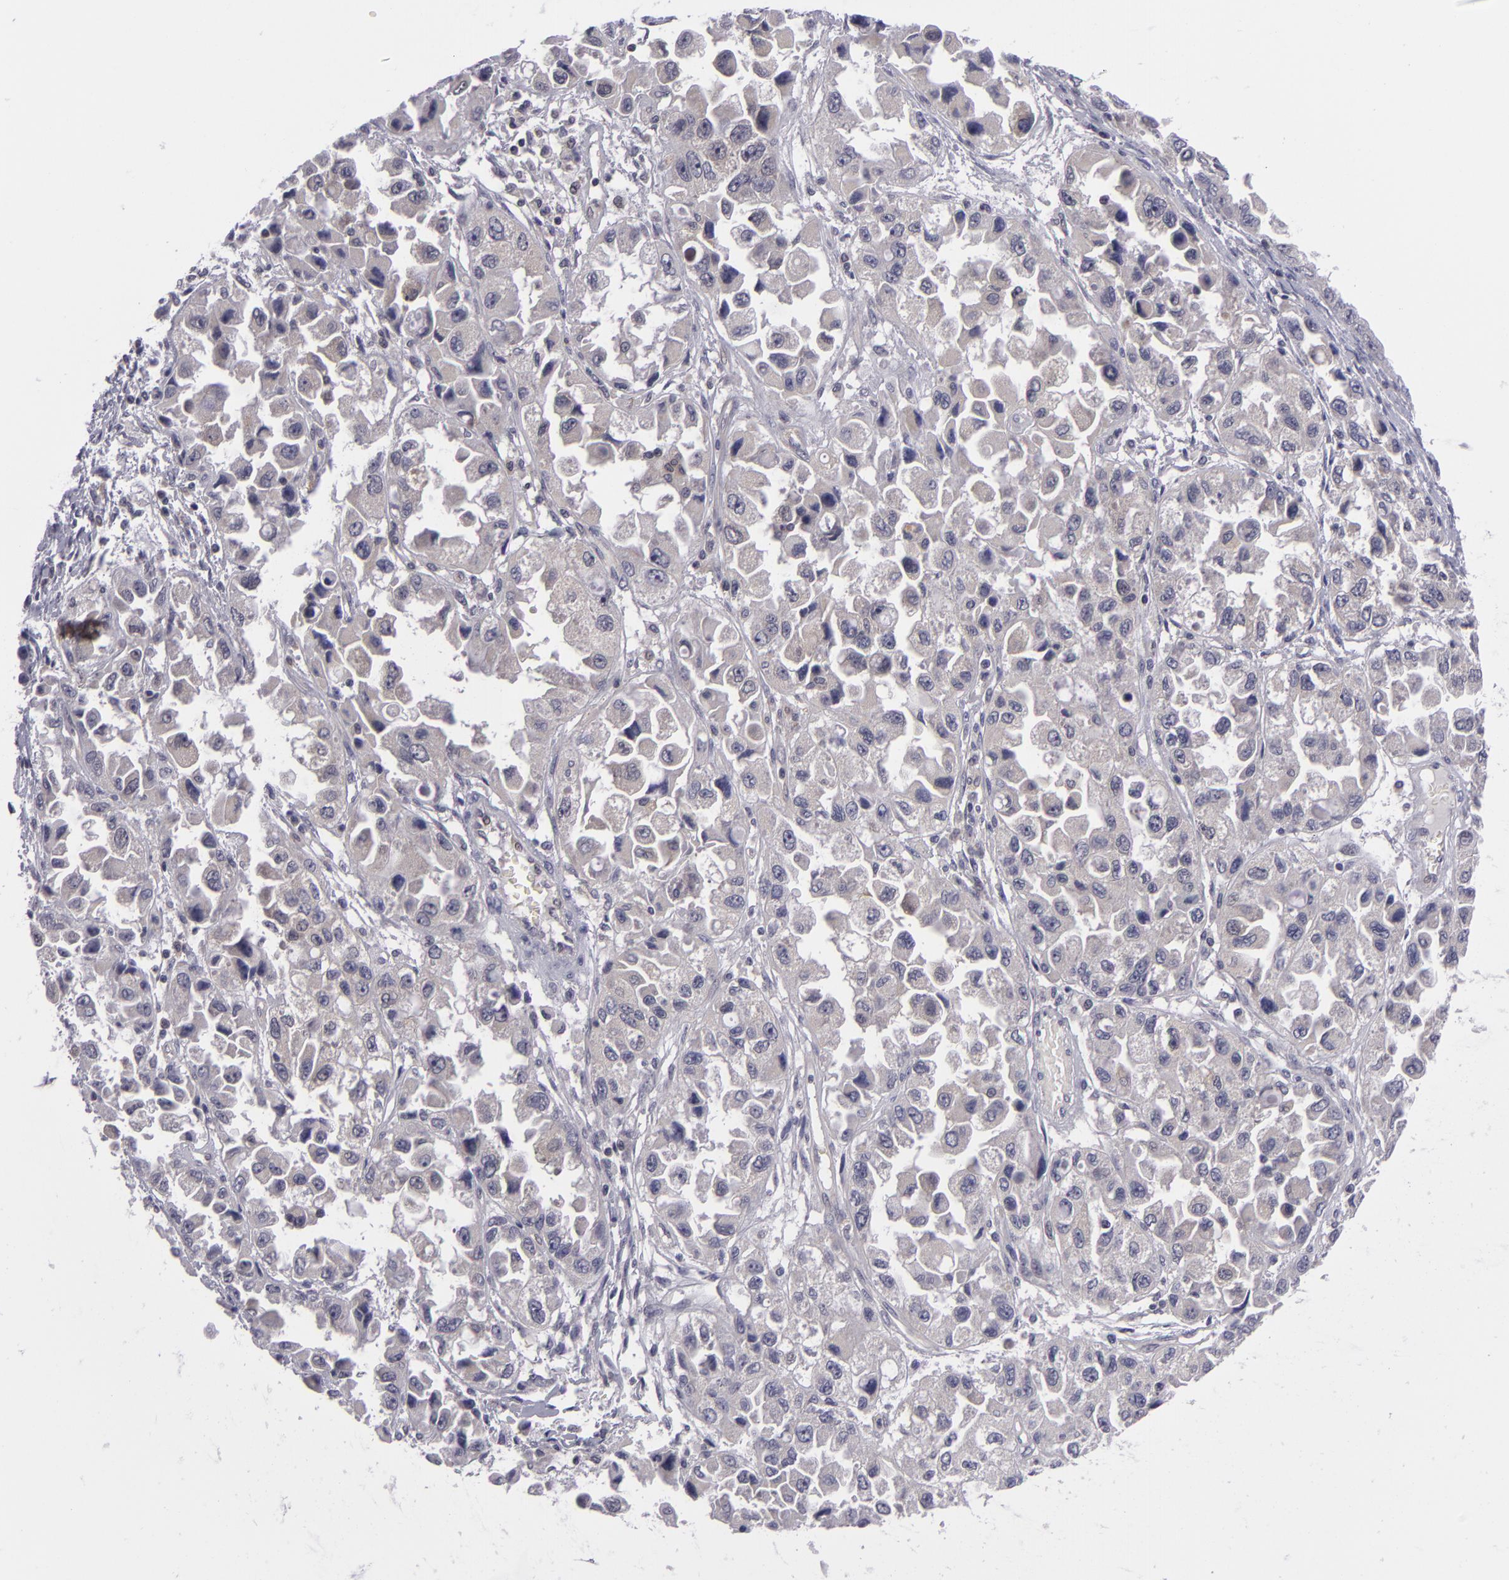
{"staining": {"intensity": "weak", "quantity": "<25%", "location": "cytoplasmic/membranous"}, "tissue": "ovarian cancer", "cell_type": "Tumor cells", "image_type": "cancer", "snomed": [{"axis": "morphology", "description": "Cystadenocarcinoma, serous, NOS"}, {"axis": "topography", "description": "Ovary"}], "caption": "This is an IHC micrograph of ovarian cancer (serous cystadenocarcinoma). There is no positivity in tumor cells.", "gene": "BCL10", "patient": {"sex": "female", "age": 84}}